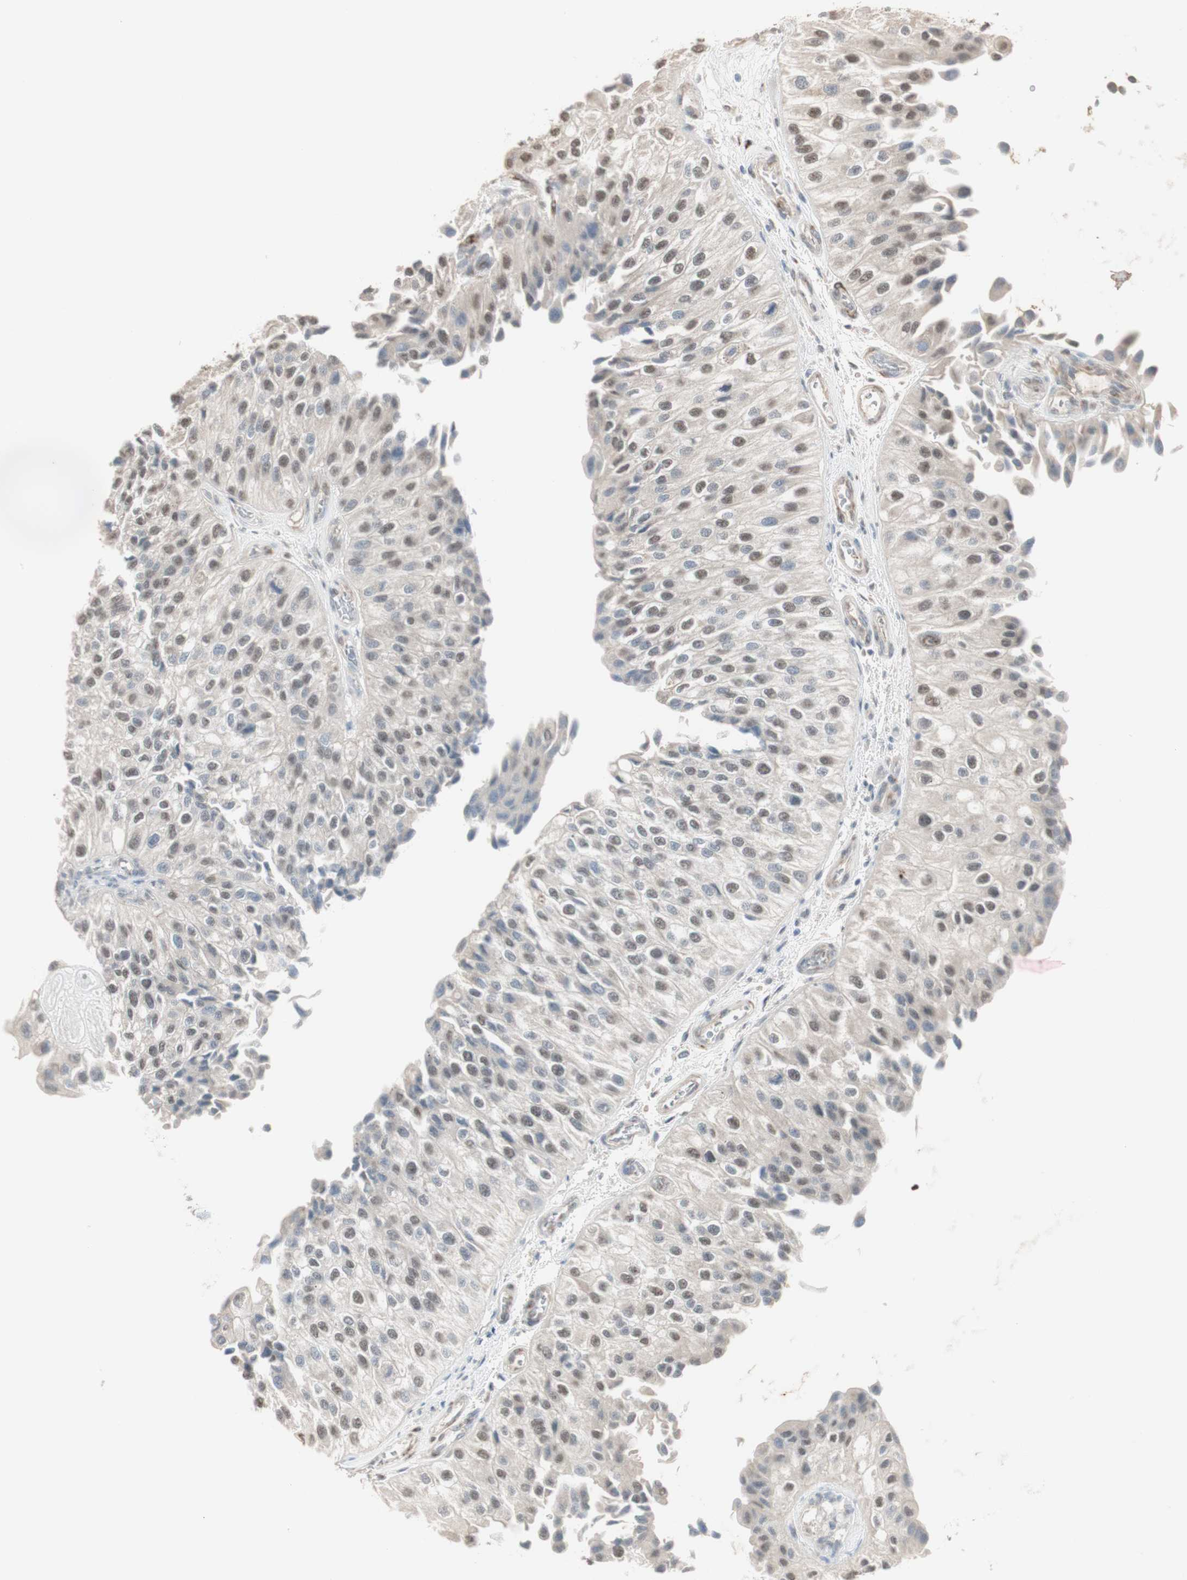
{"staining": {"intensity": "weak", "quantity": "25%-75%", "location": "nuclear"}, "tissue": "urothelial cancer", "cell_type": "Tumor cells", "image_type": "cancer", "snomed": [{"axis": "morphology", "description": "Urothelial carcinoma, High grade"}, {"axis": "topography", "description": "Kidney"}, {"axis": "topography", "description": "Urinary bladder"}], "caption": "The immunohistochemical stain labels weak nuclear expression in tumor cells of high-grade urothelial carcinoma tissue.", "gene": "MUC3A", "patient": {"sex": "male", "age": 77}}